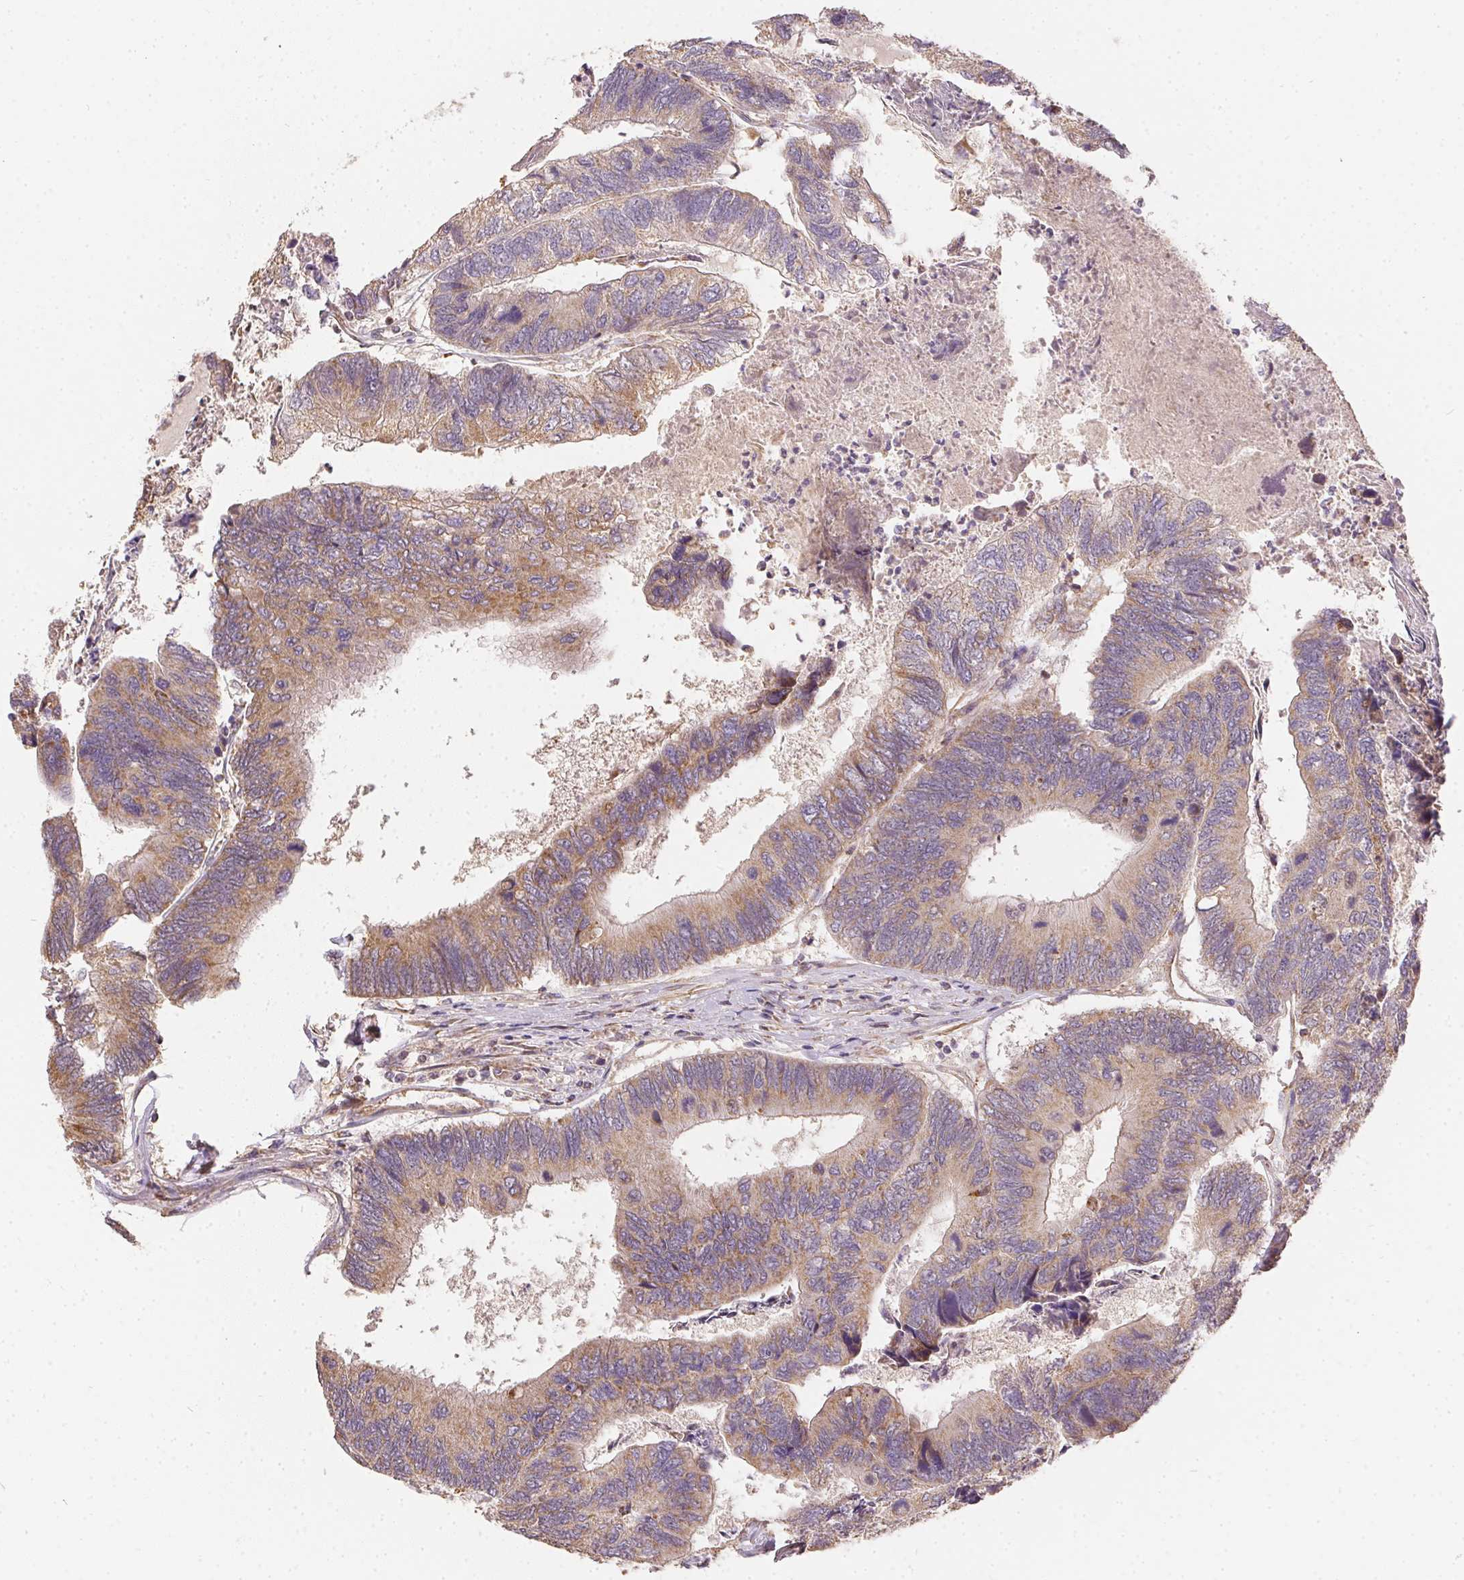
{"staining": {"intensity": "moderate", "quantity": ">75%", "location": "cytoplasmic/membranous"}, "tissue": "colorectal cancer", "cell_type": "Tumor cells", "image_type": "cancer", "snomed": [{"axis": "morphology", "description": "Adenocarcinoma, NOS"}, {"axis": "topography", "description": "Colon"}], "caption": "A medium amount of moderate cytoplasmic/membranous expression is identified in about >75% of tumor cells in colorectal cancer tissue.", "gene": "REV3L", "patient": {"sex": "female", "age": 67}}